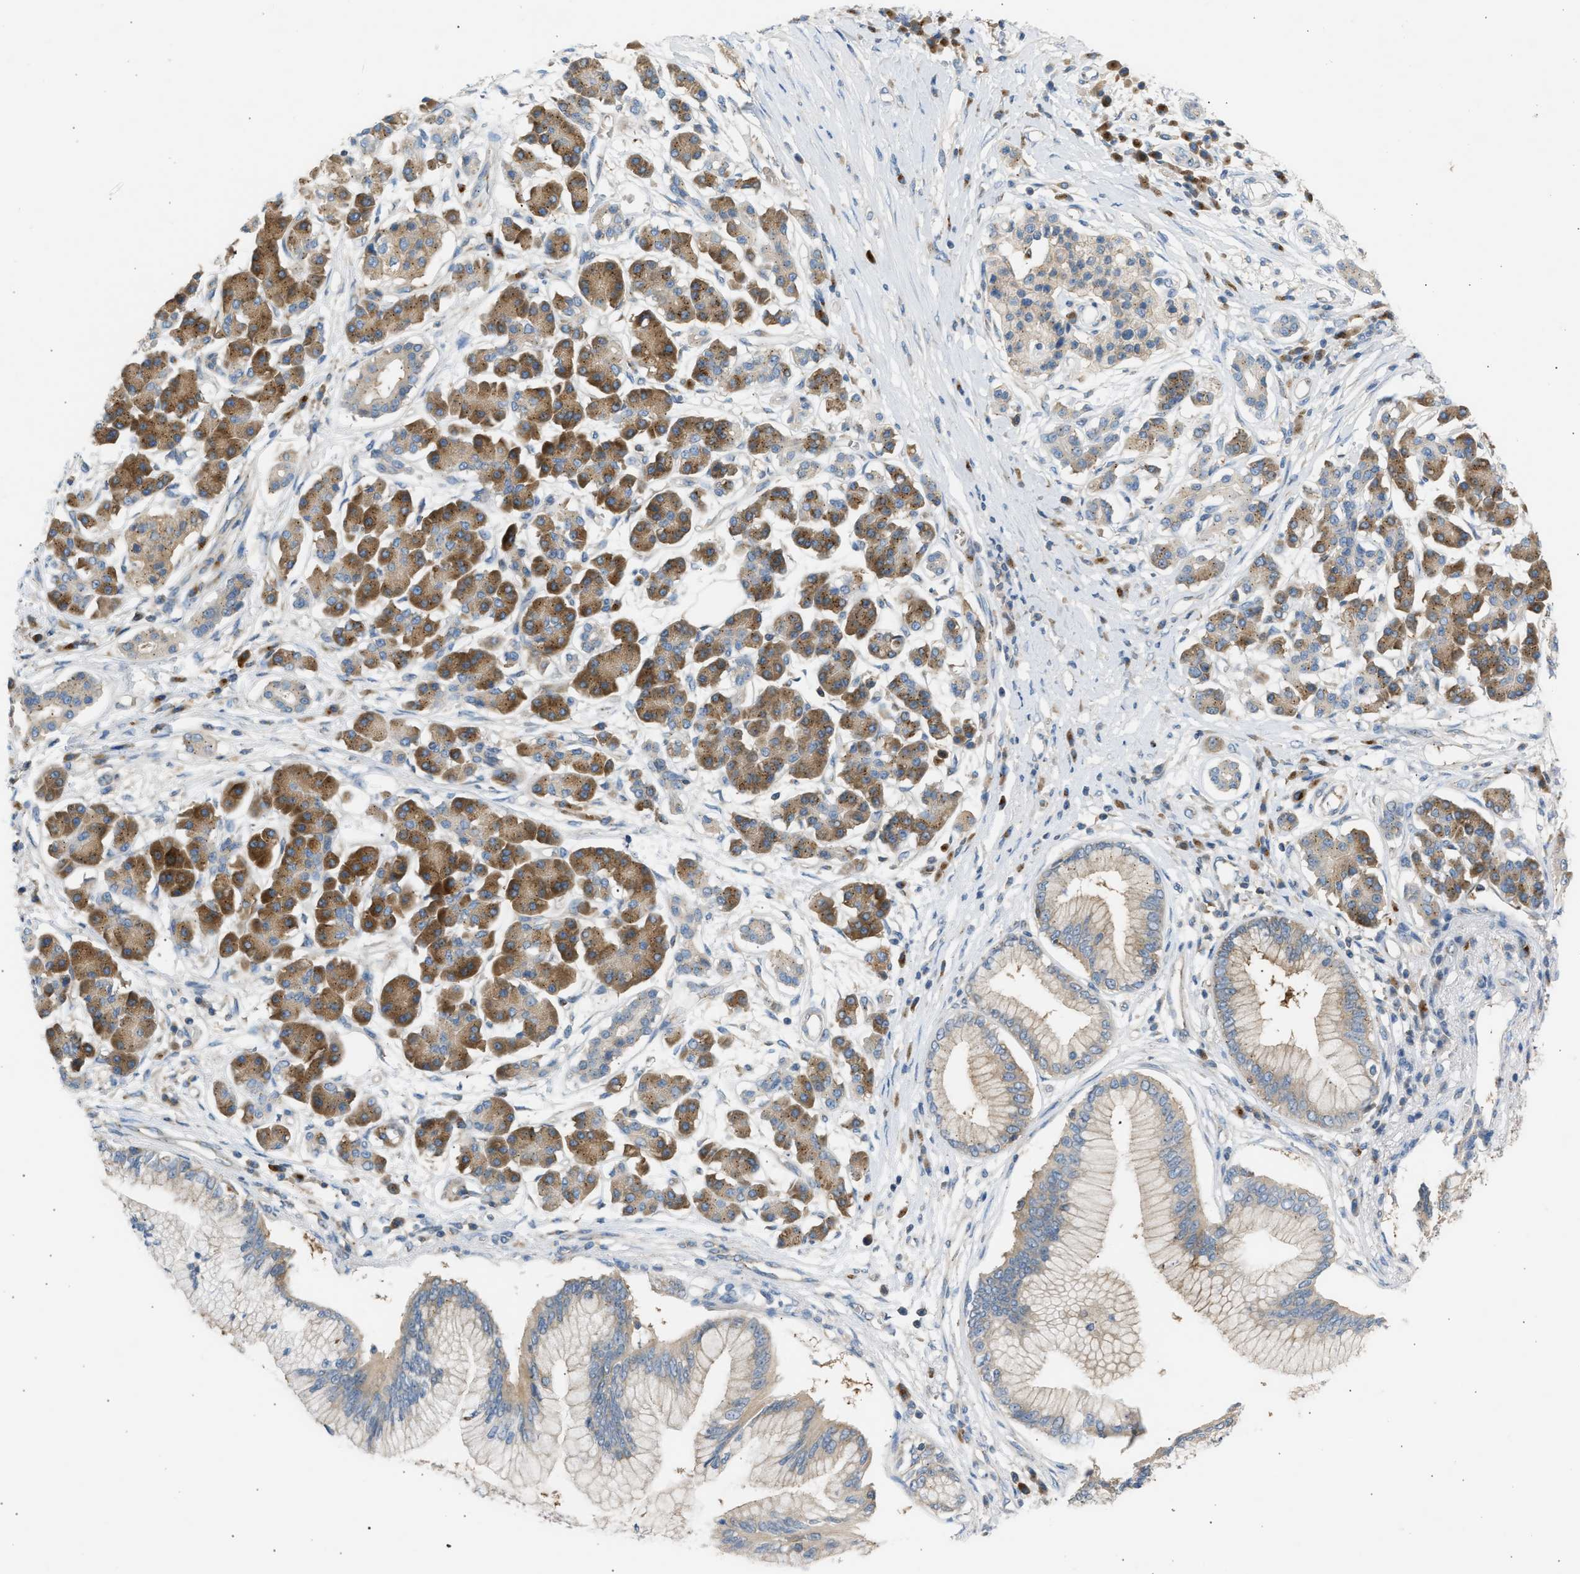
{"staining": {"intensity": "moderate", "quantity": "25%-75%", "location": "cytoplasmic/membranous"}, "tissue": "pancreatic cancer", "cell_type": "Tumor cells", "image_type": "cancer", "snomed": [{"axis": "morphology", "description": "Adenocarcinoma, NOS"}, {"axis": "topography", "description": "Pancreas"}], "caption": "A high-resolution image shows immunohistochemistry staining of pancreatic cancer (adenocarcinoma), which reveals moderate cytoplasmic/membranous staining in about 25%-75% of tumor cells.", "gene": "TRIM50", "patient": {"sex": "male", "age": 77}}